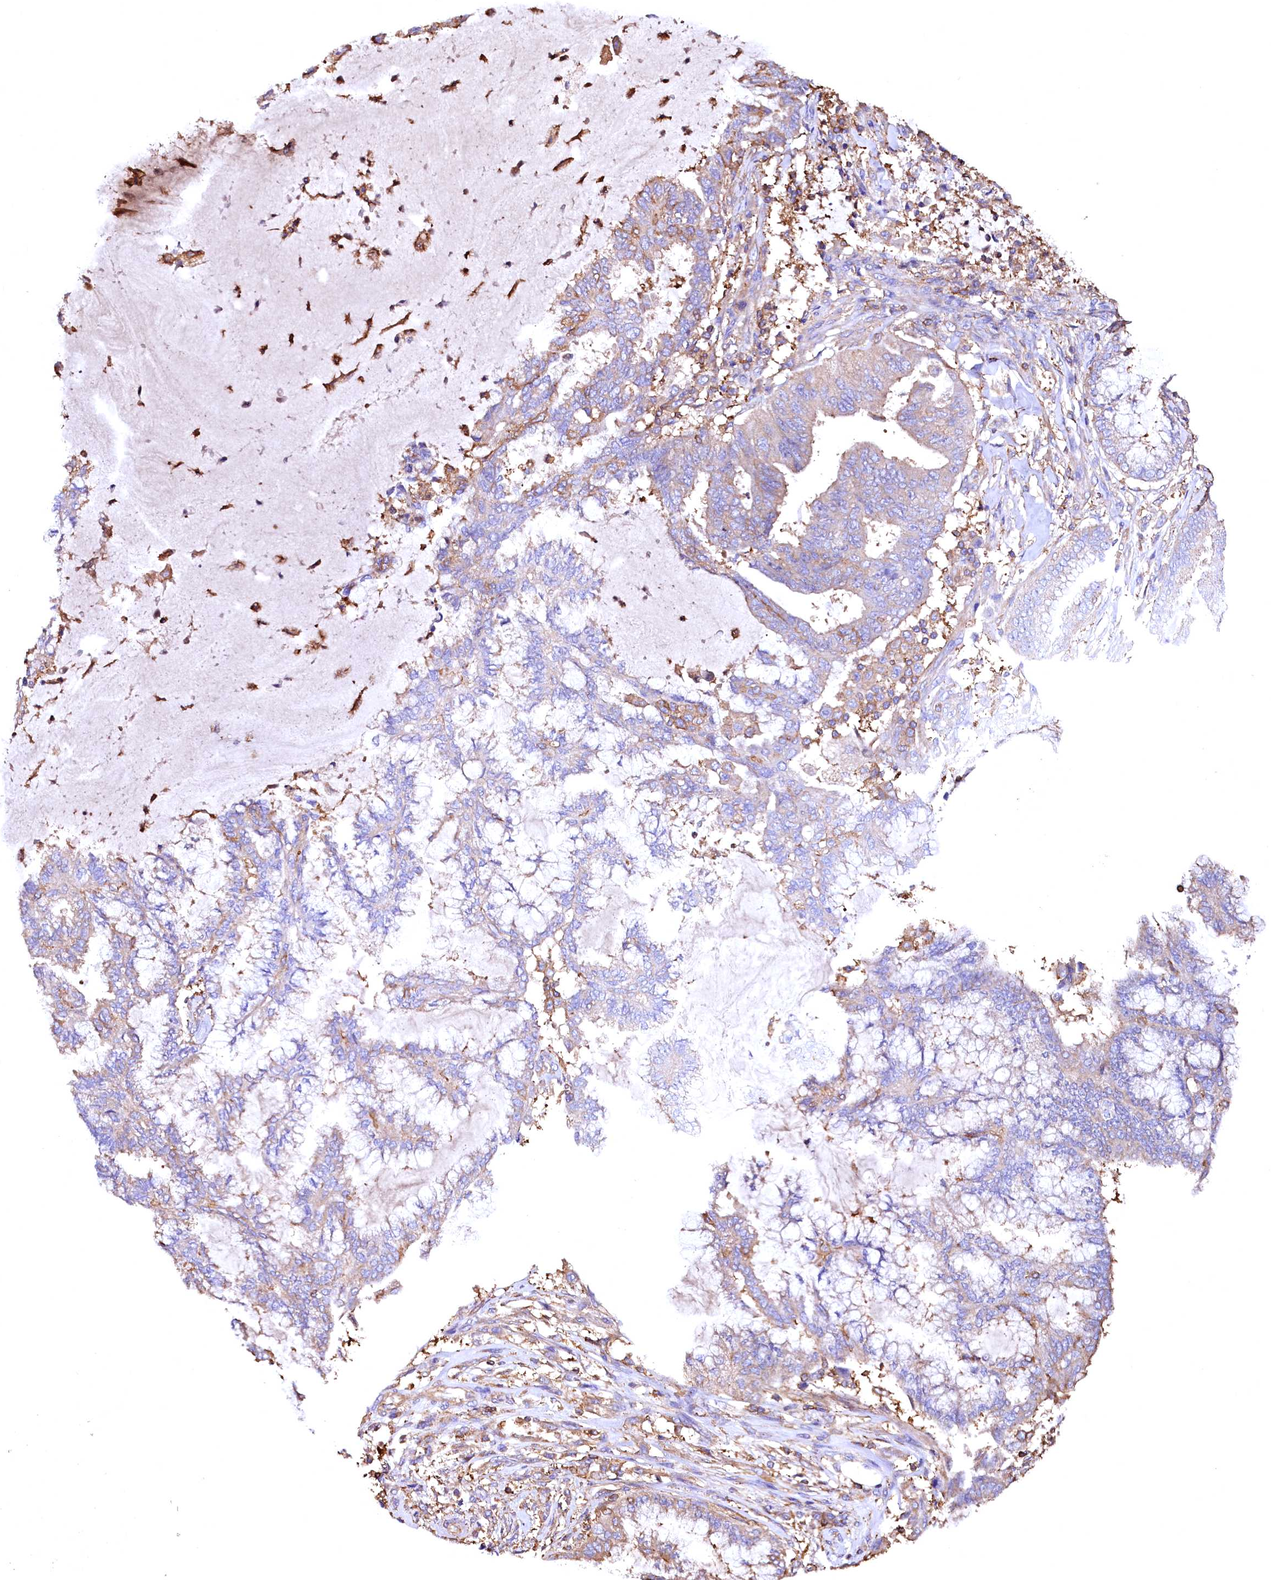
{"staining": {"intensity": "moderate", "quantity": "<25%", "location": "cytoplasmic/membranous"}, "tissue": "endometrial cancer", "cell_type": "Tumor cells", "image_type": "cancer", "snomed": [{"axis": "morphology", "description": "Adenocarcinoma, NOS"}, {"axis": "topography", "description": "Endometrium"}], "caption": "An image showing moderate cytoplasmic/membranous staining in about <25% of tumor cells in endometrial adenocarcinoma, as visualized by brown immunohistochemical staining.", "gene": "RARS2", "patient": {"sex": "female", "age": 86}}